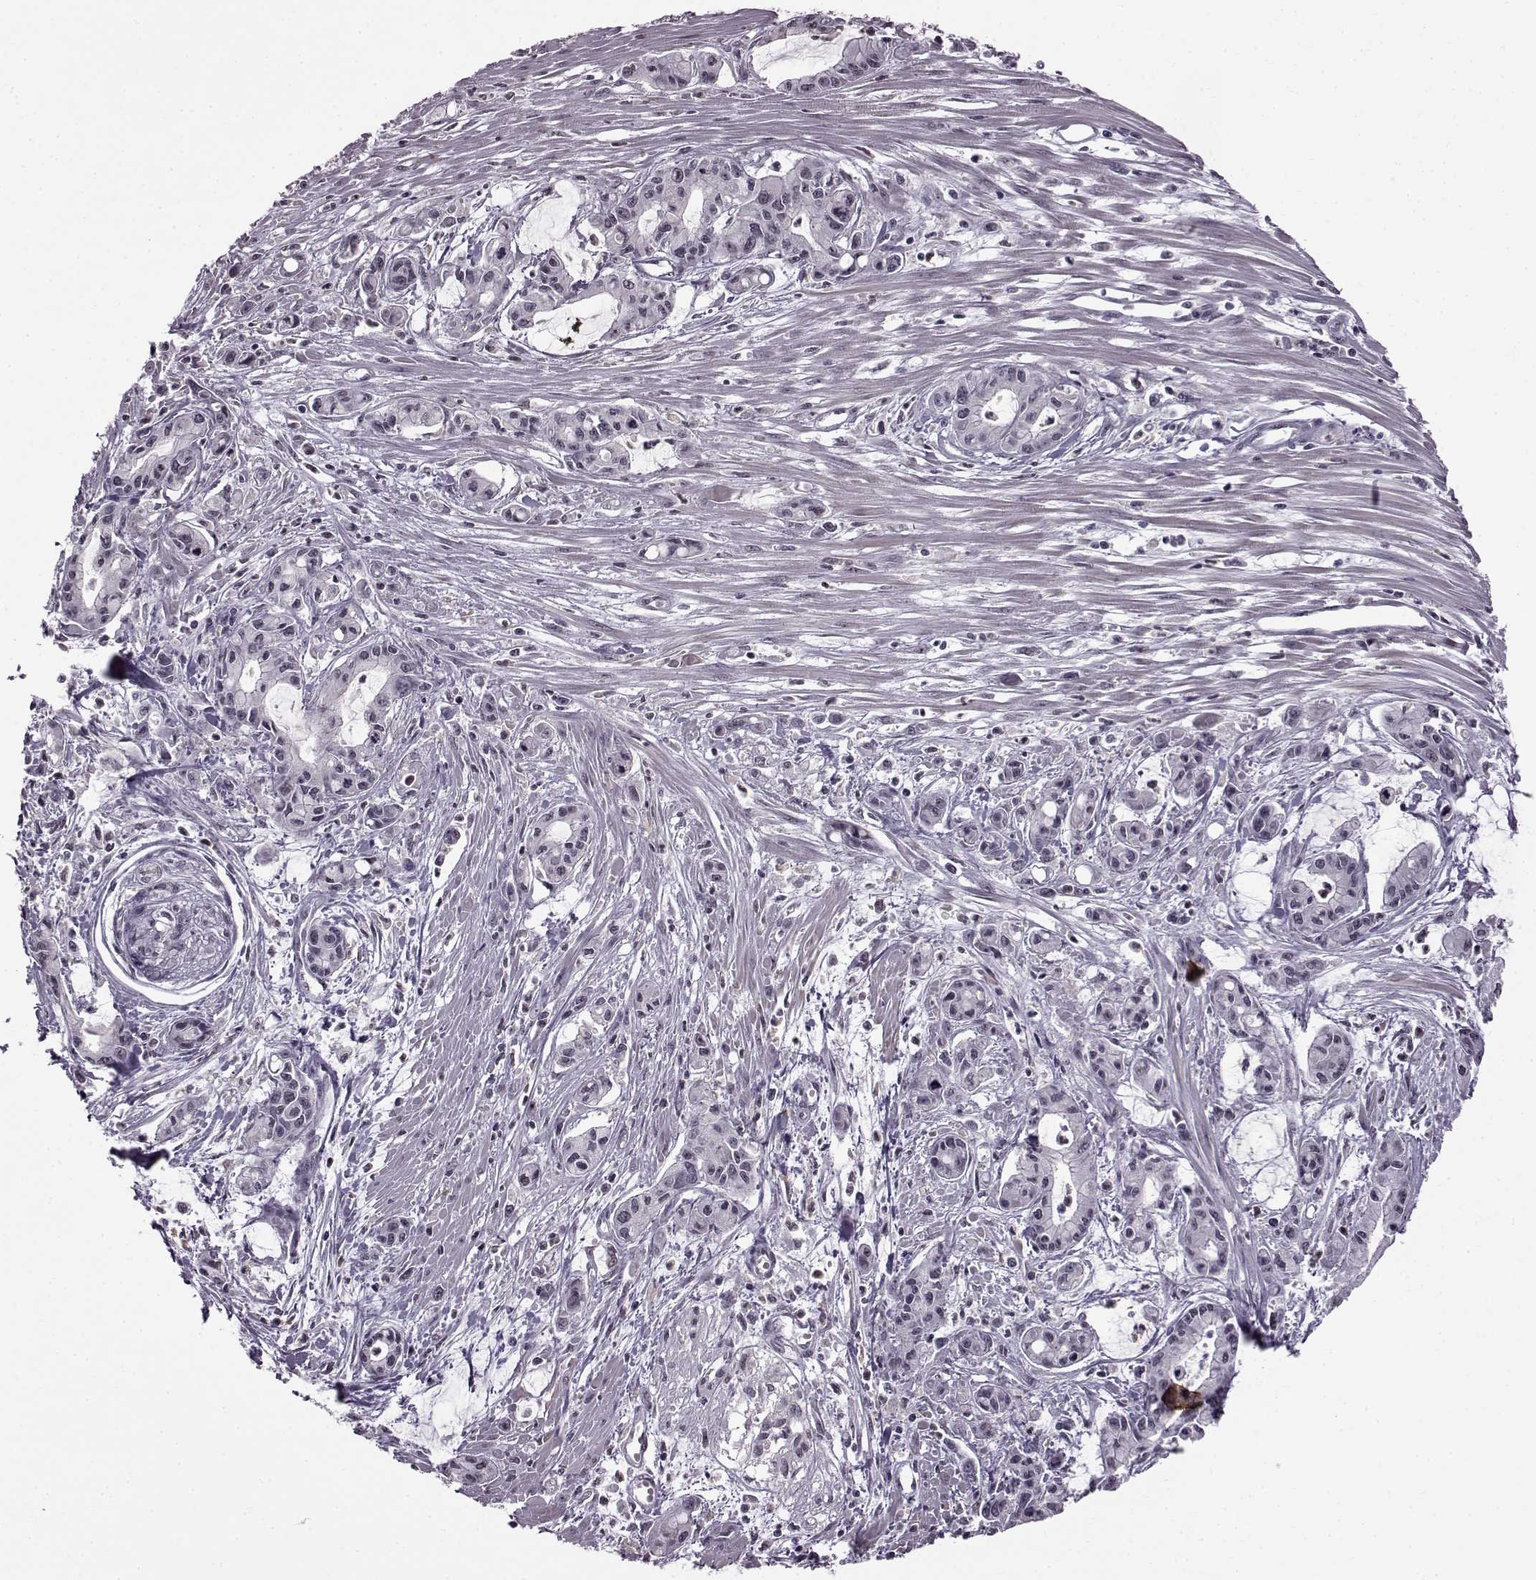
{"staining": {"intensity": "negative", "quantity": "none", "location": "none"}, "tissue": "pancreatic cancer", "cell_type": "Tumor cells", "image_type": "cancer", "snomed": [{"axis": "morphology", "description": "Adenocarcinoma, NOS"}, {"axis": "topography", "description": "Pancreas"}], "caption": "Immunohistochemistry histopathology image of human pancreatic cancer (adenocarcinoma) stained for a protein (brown), which reveals no positivity in tumor cells.", "gene": "SLC28A2", "patient": {"sex": "male", "age": 48}}